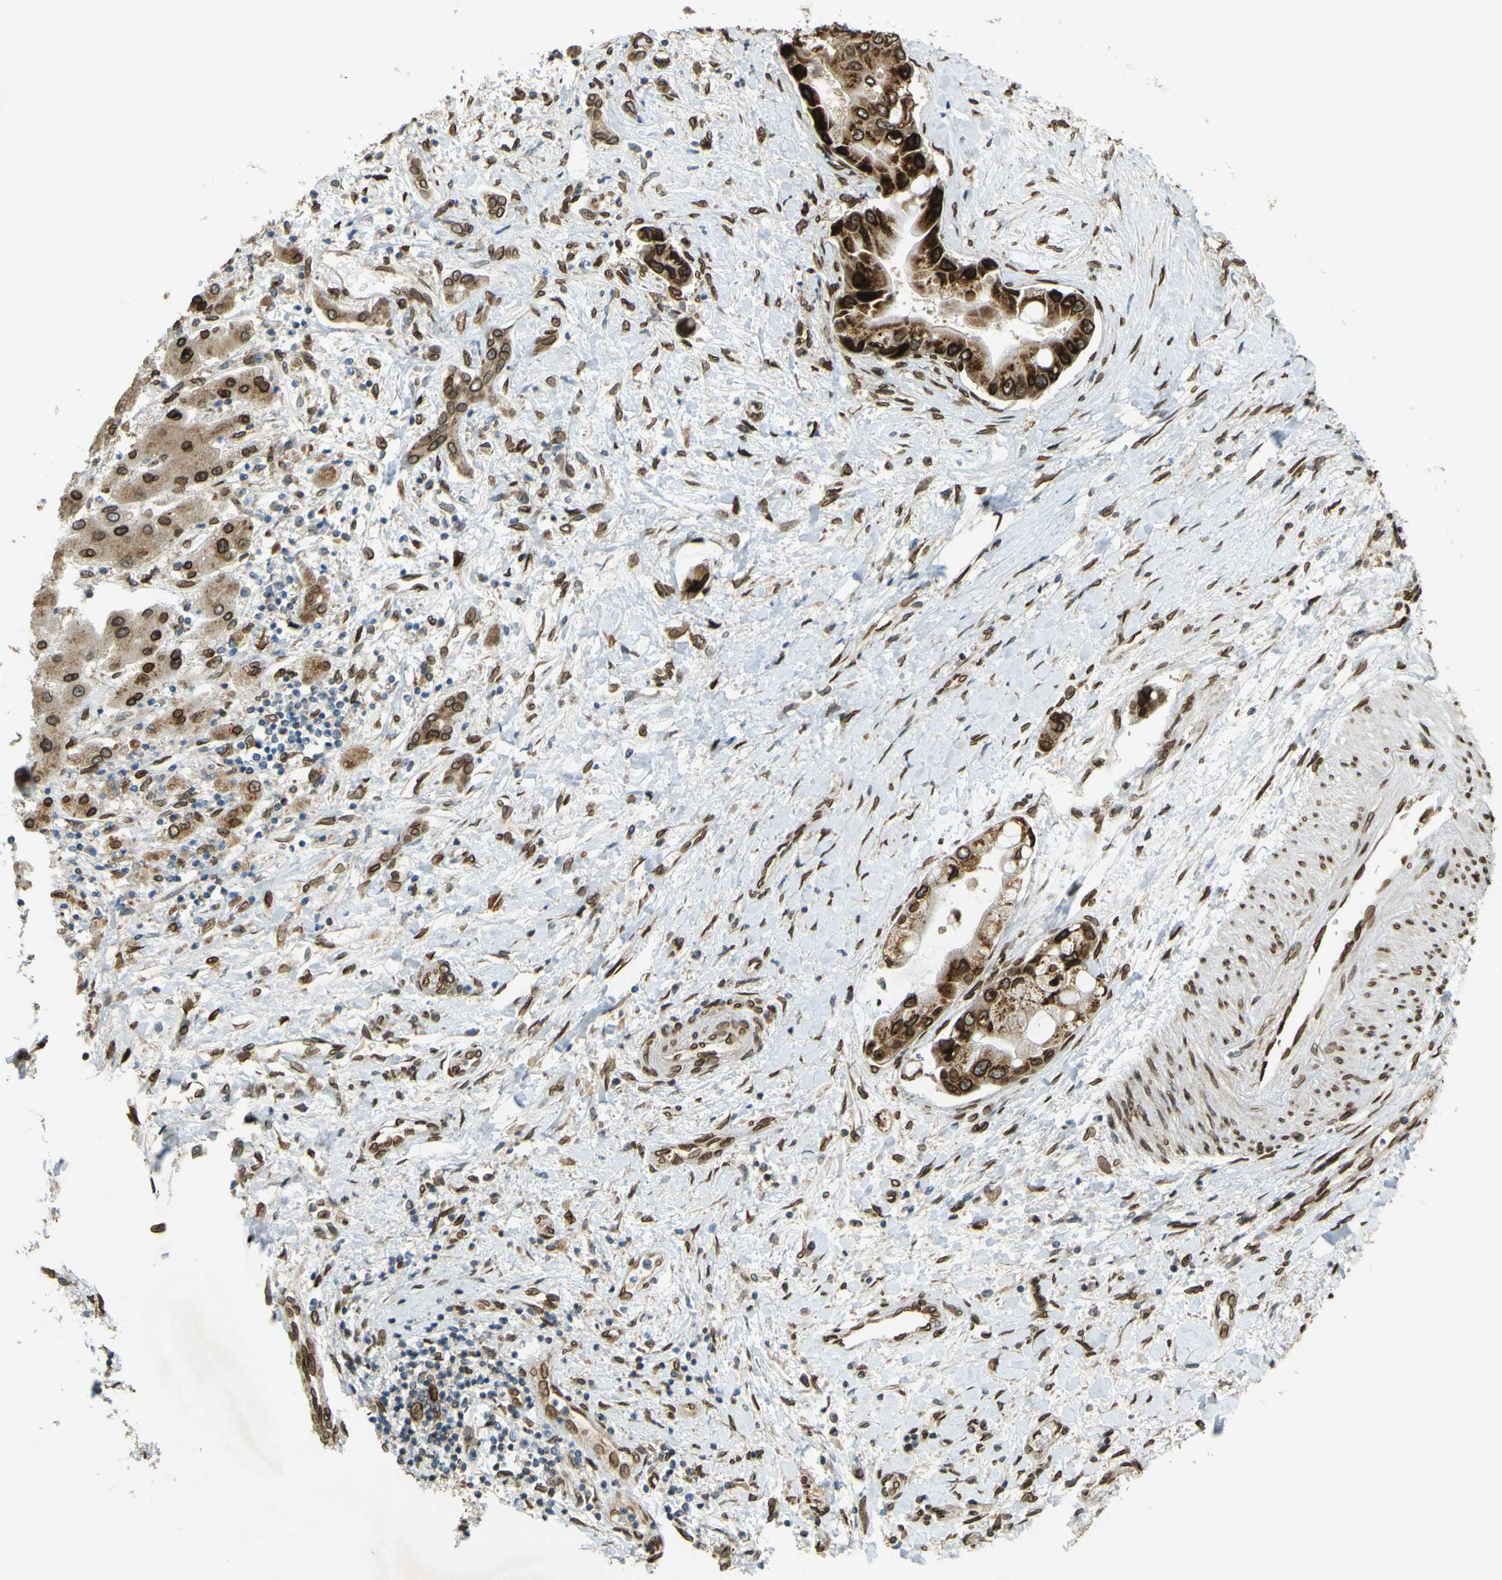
{"staining": {"intensity": "strong", "quantity": ">75%", "location": "cytoplasmic/membranous,nuclear"}, "tissue": "liver cancer", "cell_type": "Tumor cells", "image_type": "cancer", "snomed": [{"axis": "morphology", "description": "Cholangiocarcinoma"}, {"axis": "topography", "description": "Liver"}], "caption": "Liver cancer (cholangiocarcinoma) was stained to show a protein in brown. There is high levels of strong cytoplasmic/membranous and nuclear expression in approximately >75% of tumor cells.", "gene": "GALNT1", "patient": {"sex": "male", "age": 50}}